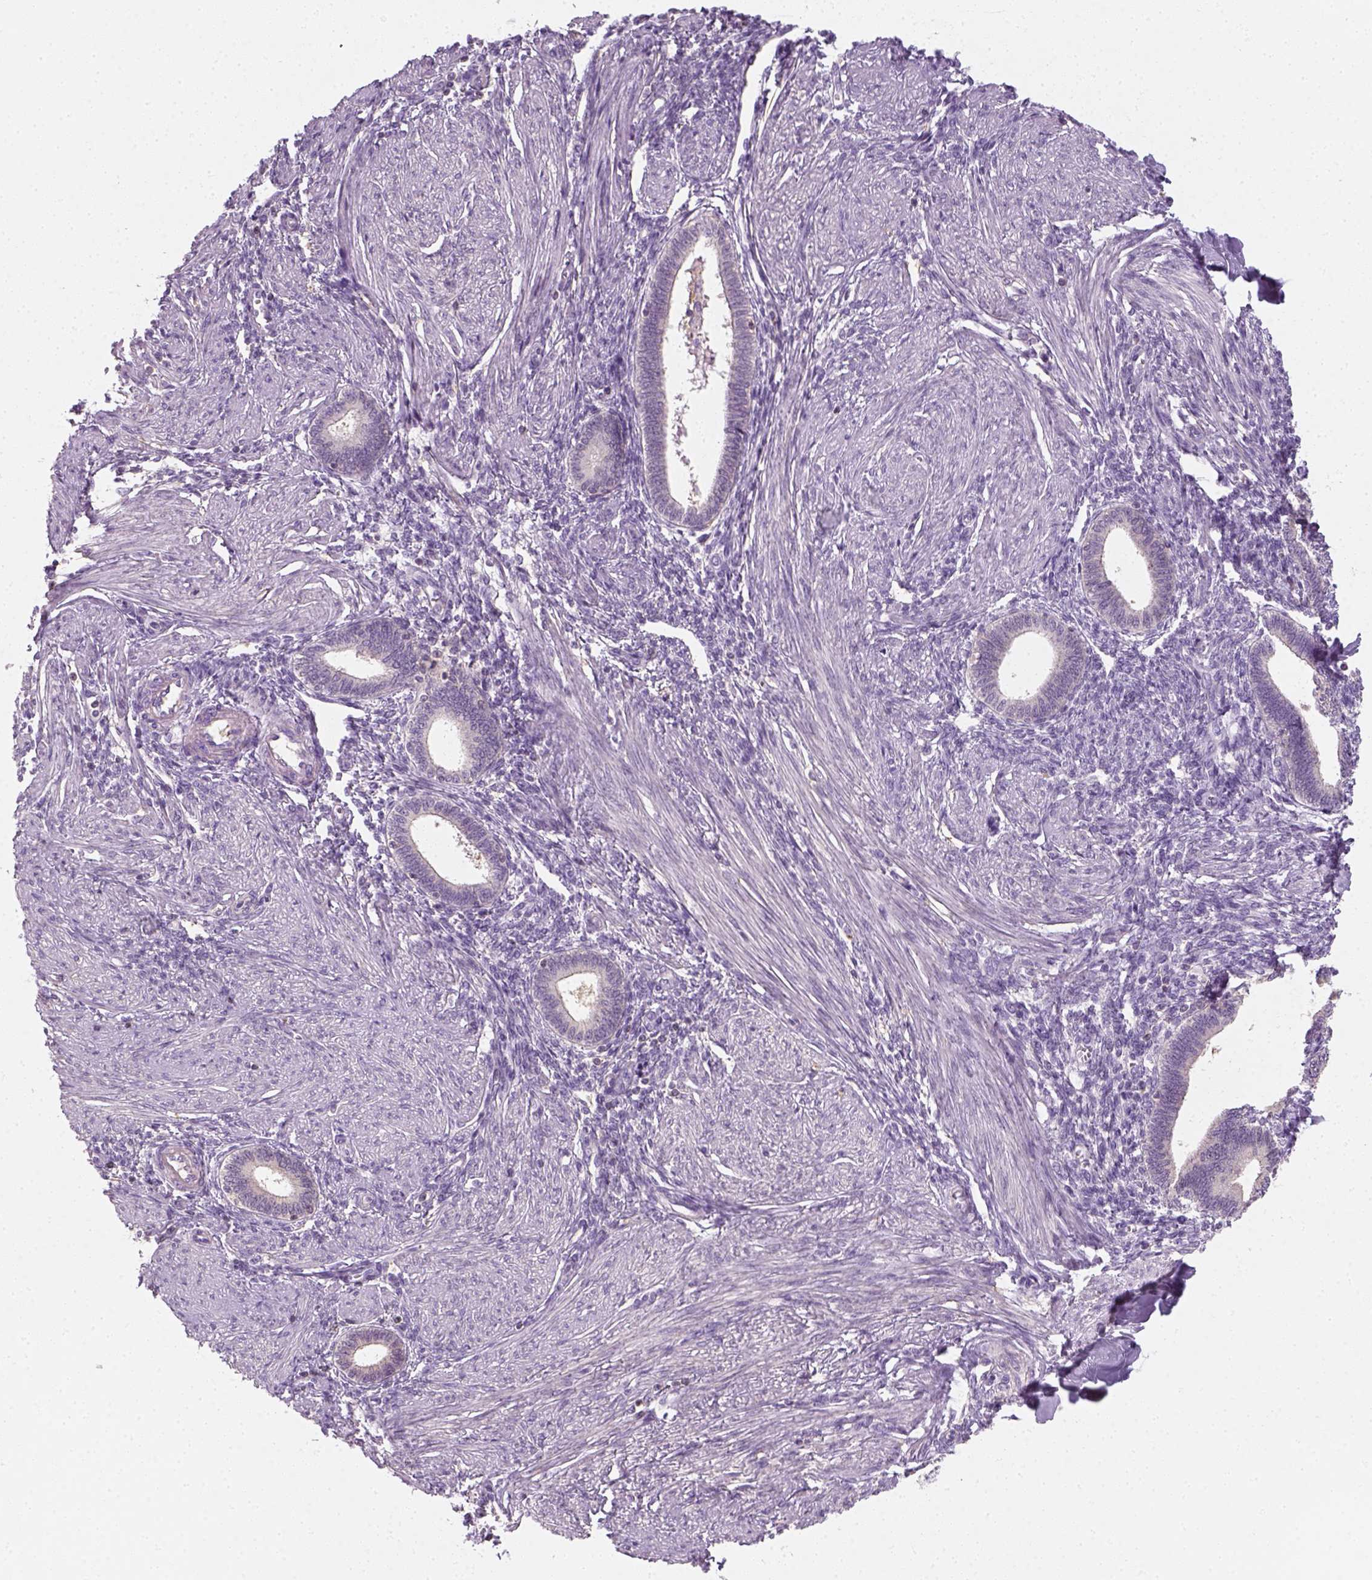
{"staining": {"intensity": "negative", "quantity": "none", "location": "none"}, "tissue": "endometrium", "cell_type": "Cells in endometrial stroma", "image_type": "normal", "snomed": [{"axis": "morphology", "description": "Normal tissue, NOS"}, {"axis": "topography", "description": "Endometrium"}], "caption": "Immunohistochemistry (IHC) histopathology image of normal human endometrium stained for a protein (brown), which reveals no staining in cells in endometrial stroma.", "gene": "EPHB1", "patient": {"sex": "female", "age": 42}}